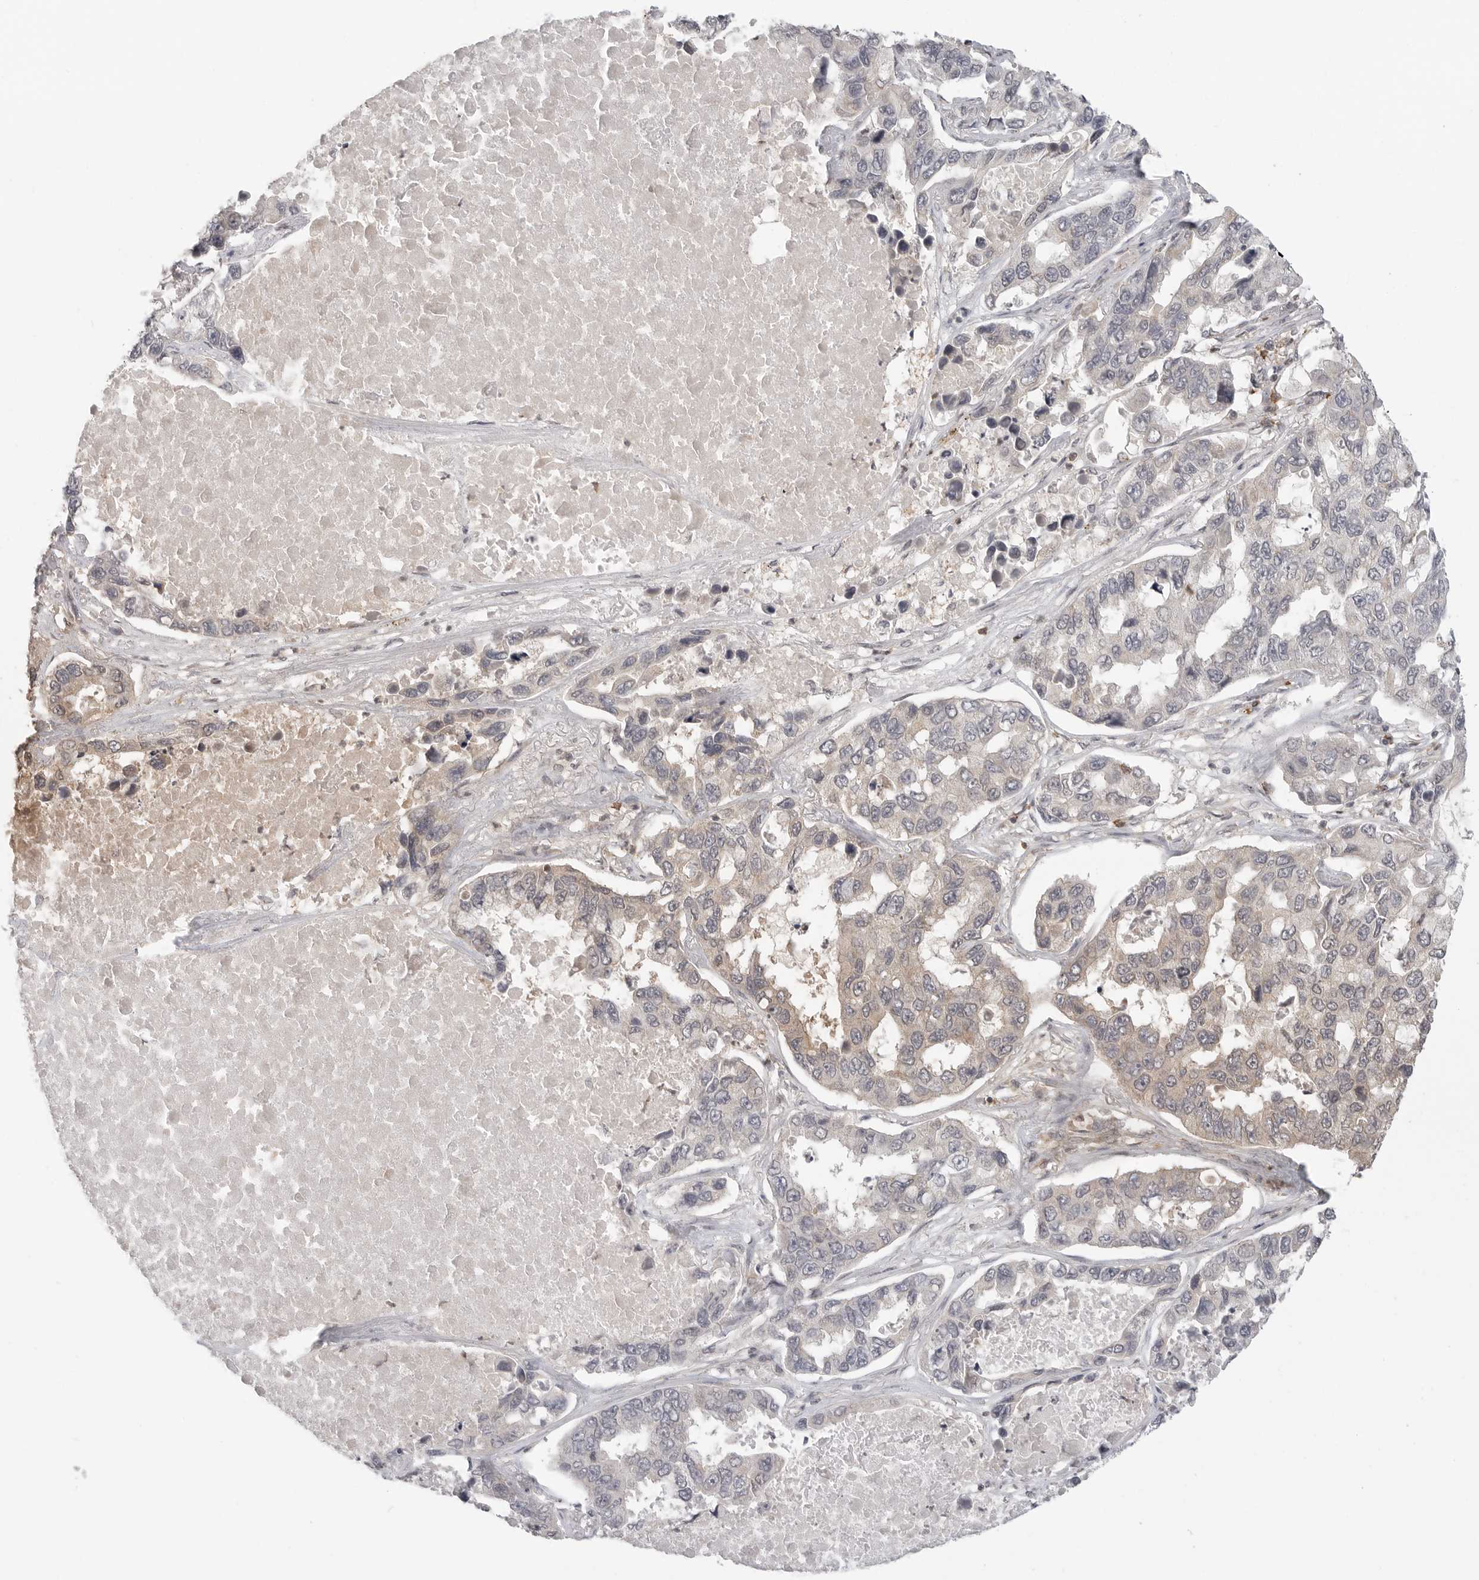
{"staining": {"intensity": "negative", "quantity": "none", "location": "none"}, "tissue": "lung cancer", "cell_type": "Tumor cells", "image_type": "cancer", "snomed": [{"axis": "morphology", "description": "Adenocarcinoma, NOS"}, {"axis": "topography", "description": "Lung"}], "caption": "Immunohistochemistry of lung adenocarcinoma exhibits no expression in tumor cells.", "gene": "SH3KBP1", "patient": {"sex": "male", "age": 64}}